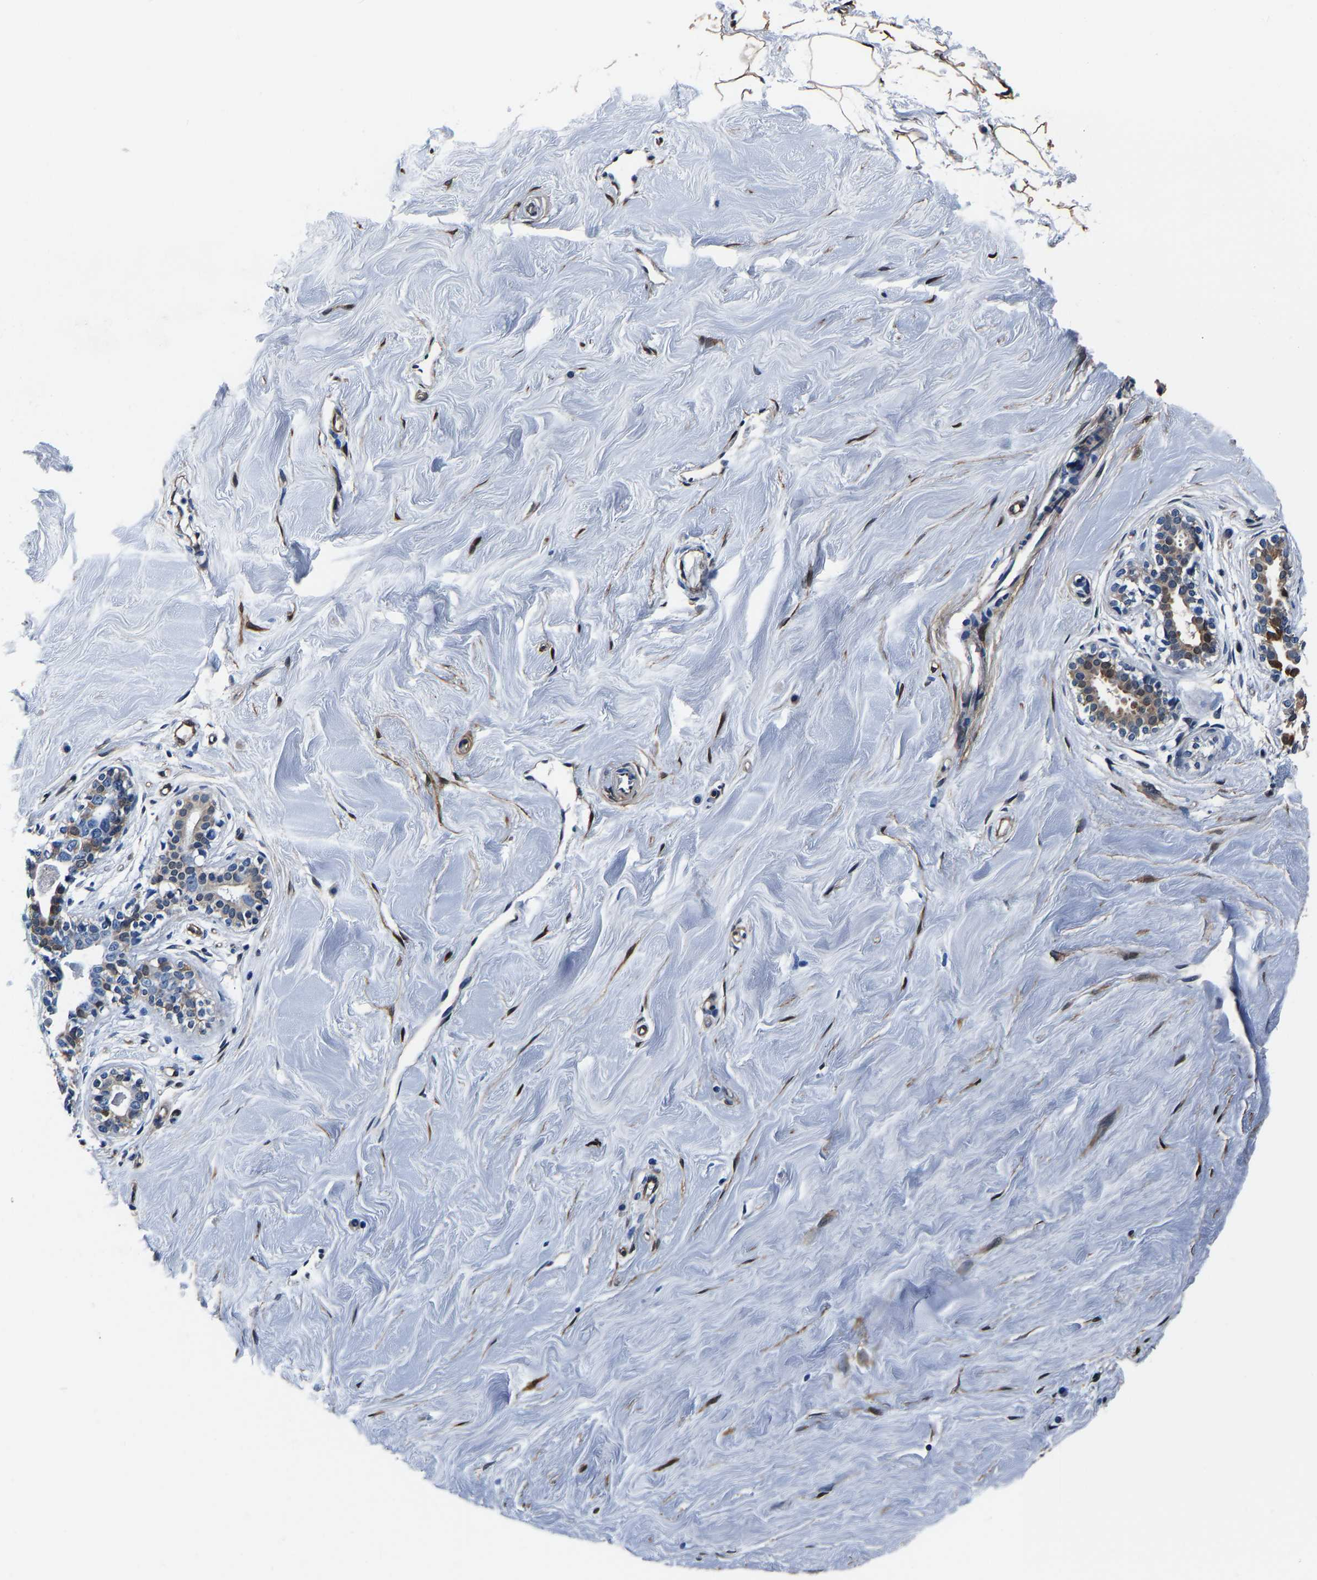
{"staining": {"intensity": "moderate", "quantity": "<25%", "location": "cytoplasmic/membranous"}, "tissue": "breast", "cell_type": "Adipocytes", "image_type": "normal", "snomed": [{"axis": "morphology", "description": "Normal tissue, NOS"}, {"axis": "topography", "description": "Breast"}], "caption": "Immunohistochemical staining of normal human breast reveals <25% levels of moderate cytoplasmic/membranous protein staining in about <25% of adipocytes. (Stains: DAB (3,3'-diaminobenzidine) in brown, nuclei in blue, Microscopy: brightfield microscopy at high magnification).", "gene": "S100A13", "patient": {"sex": "female", "age": 23}}